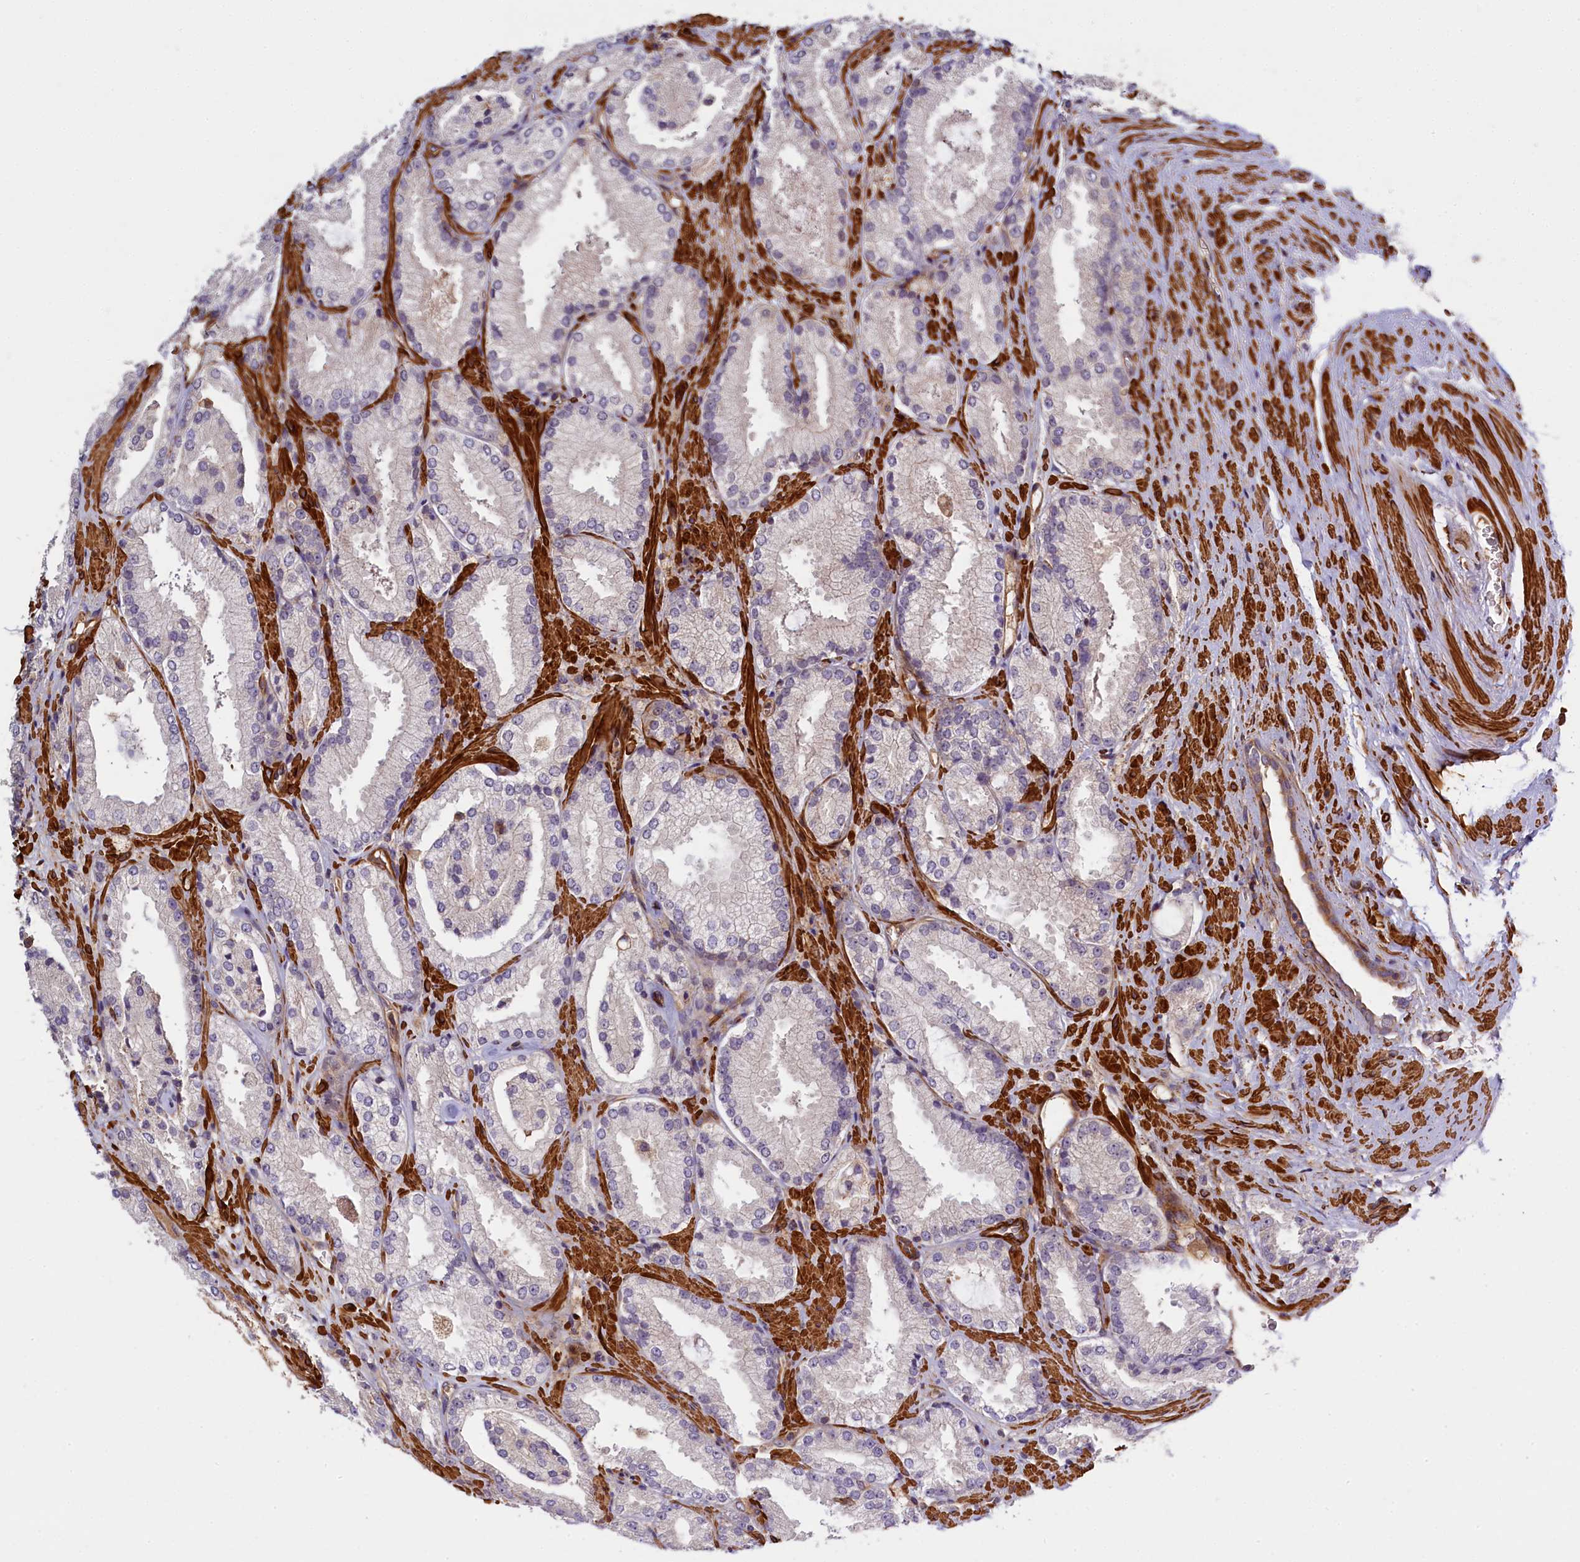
{"staining": {"intensity": "negative", "quantity": "none", "location": "none"}, "tissue": "prostate cancer", "cell_type": "Tumor cells", "image_type": "cancer", "snomed": [{"axis": "morphology", "description": "Adenocarcinoma, High grade"}, {"axis": "topography", "description": "Prostate"}], "caption": "This histopathology image is of prostate high-grade adenocarcinoma stained with immunohistochemistry to label a protein in brown with the nuclei are counter-stained blue. There is no positivity in tumor cells.", "gene": "FUZ", "patient": {"sex": "male", "age": 73}}